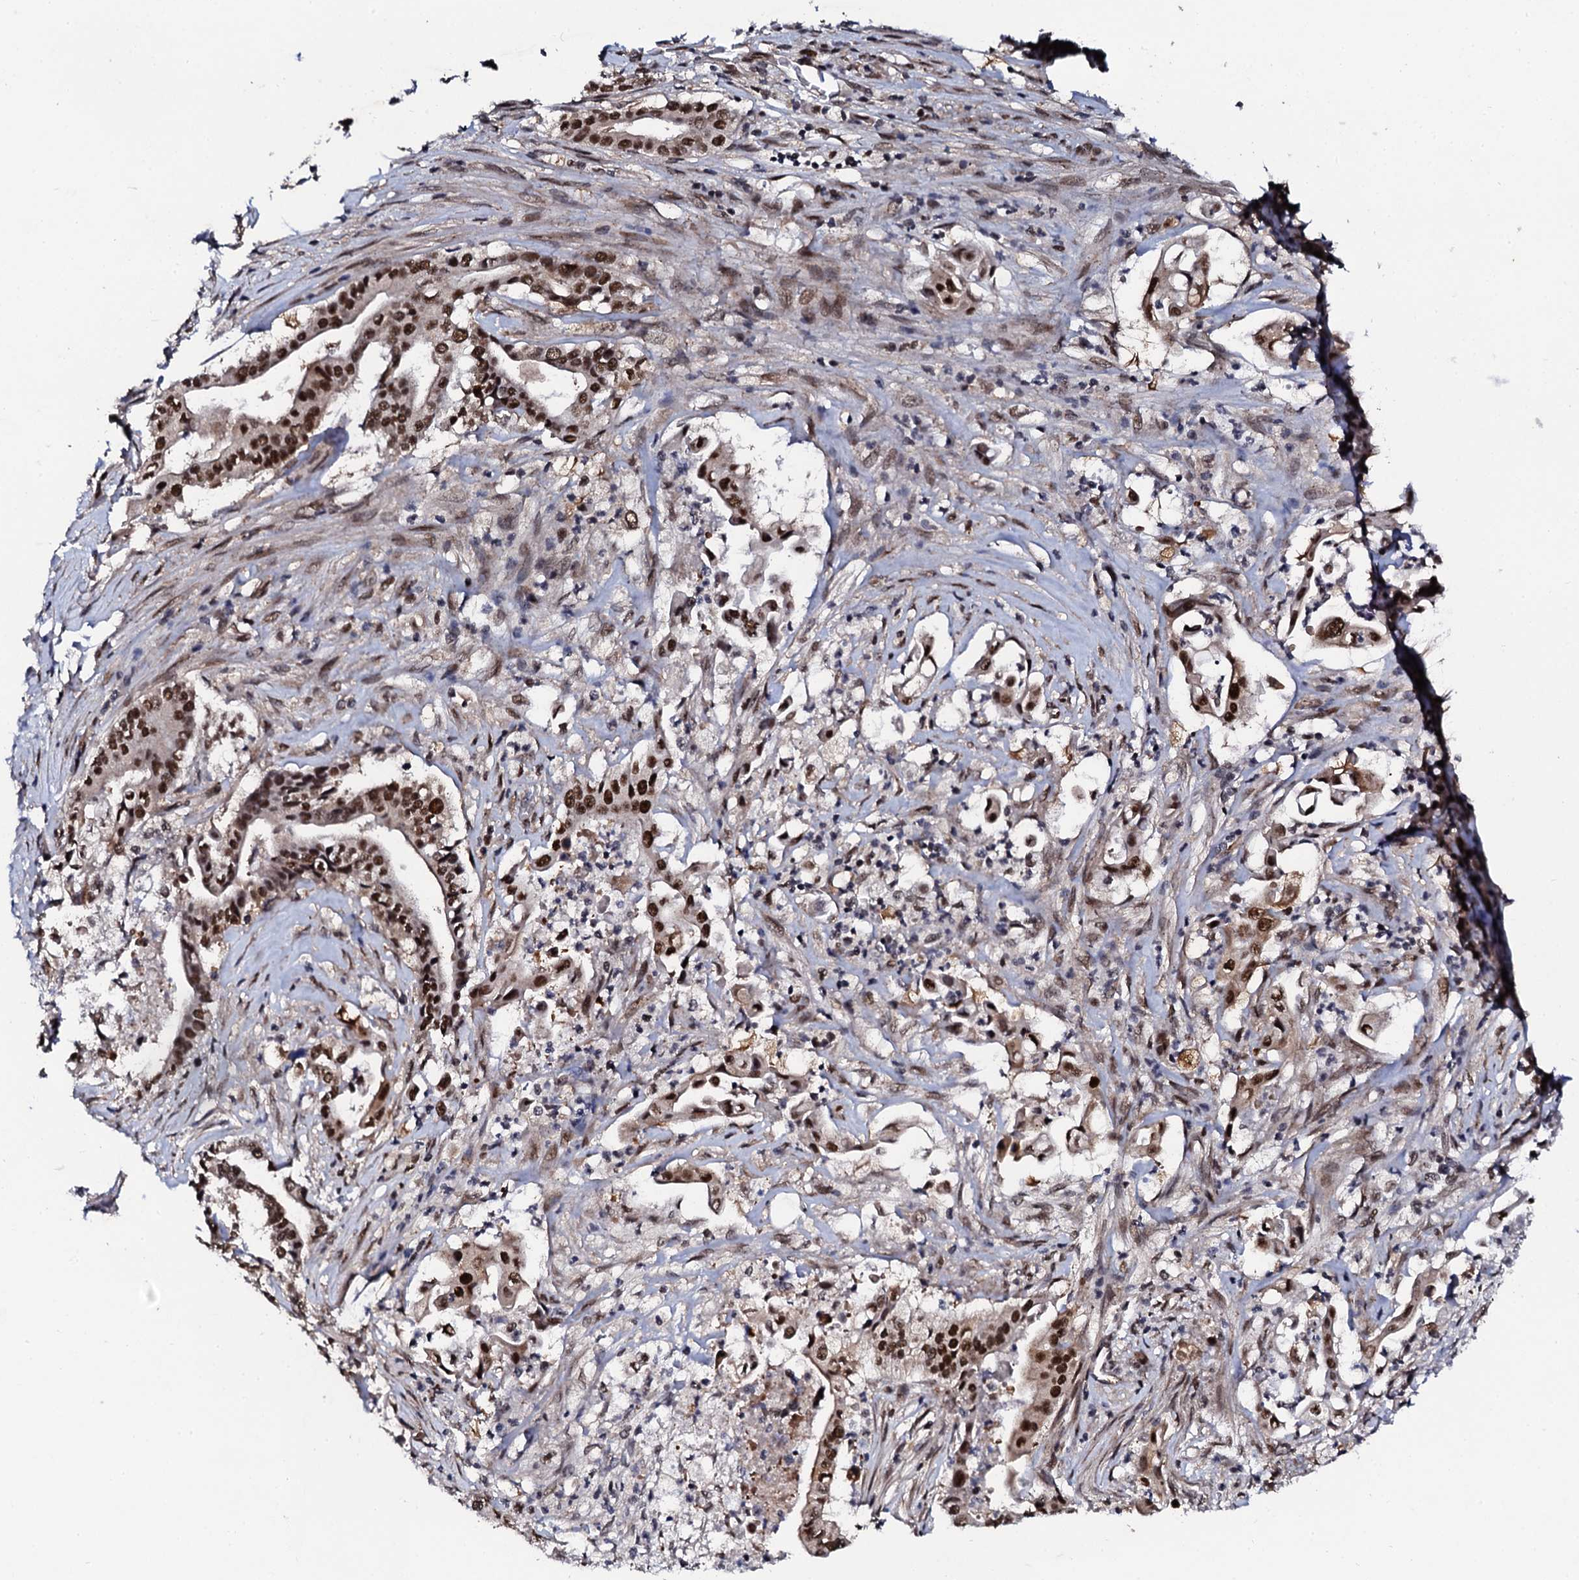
{"staining": {"intensity": "strong", "quantity": ">75%", "location": "nuclear"}, "tissue": "pancreatic cancer", "cell_type": "Tumor cells", "image_type": "cancer", "snomed": [{"axis": "morphology", "description": "Adenocarcinoma, NOS"}, {"axis": "topography", "description": "Pancreas"}], "caption": "Immunohistochemical staining of human pancreatic cancer displays high levels of strong nuclear protein staining in about >75% of tumor cells.", "gene": "CSTF3", "patient": {"sex": "female", "age": 77}}